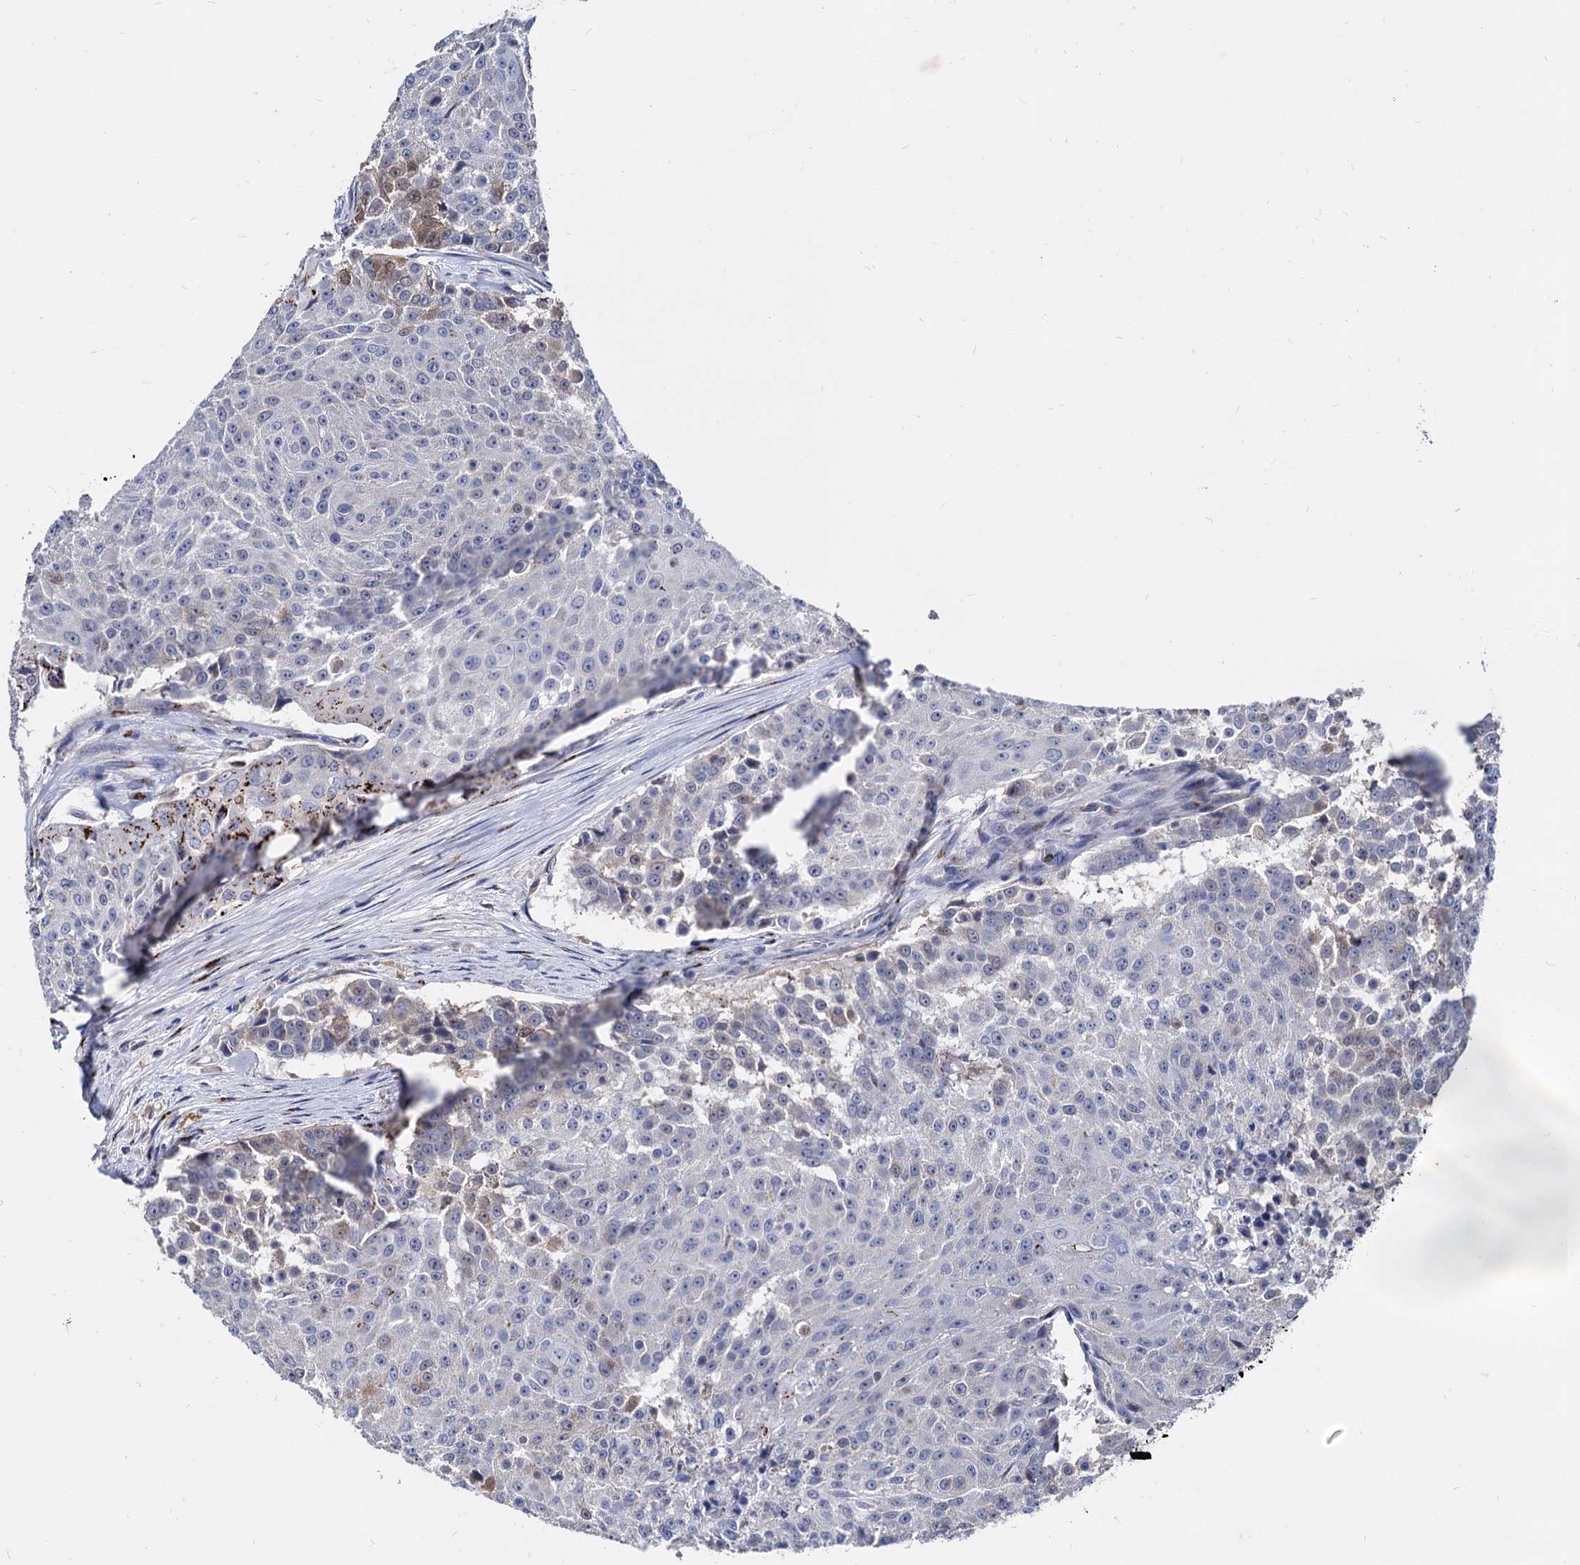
{"staining": {"intensity": "strong", "quantity": "<25%", "location": "cytoplasmic/membranous"}, "tissue": "urothelial cancer", "cell_type": "Tumor cells", "image_type": "cancer", "snomed": [{"axis": "morphology", "description": "Urothelial carcinoma, High grade"}, {"axis": "topography", "description": "Urinary bladder"}], "caption": "A medium amount of strong cytoplasmic/membranous expression is appreciated in approximately <25% of tumor cells in high-grade urothelial carcinoma tissue. The staining was performed using DAB to visualize the protein expression in brown, while the nuclei were stained in blue with hematoxylin (Magnification: 20x).", "gene": "ESD", "patient": {"sex": "female", "age": 63}}